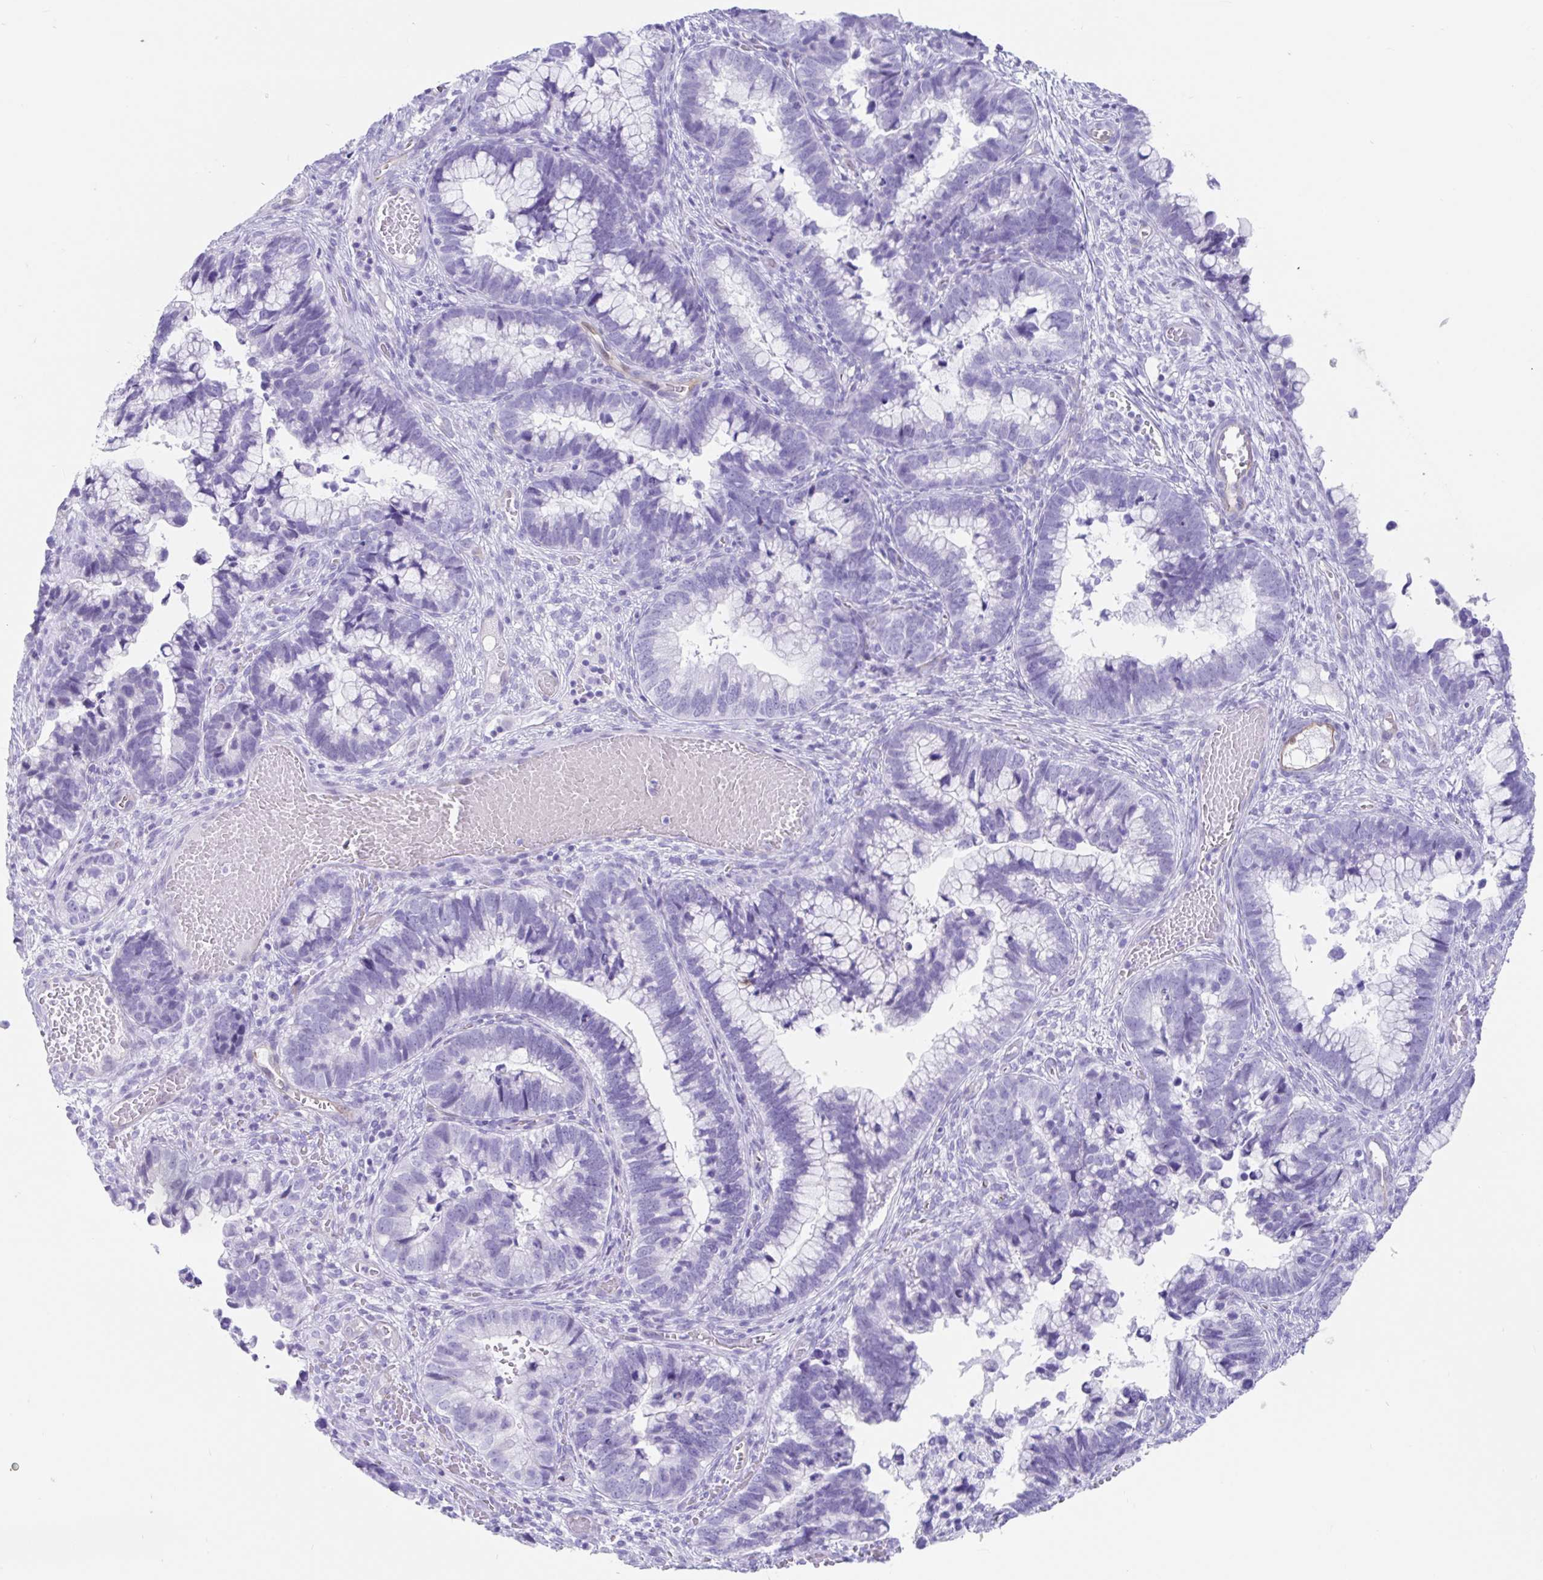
{"staining": {"intensity": "negative", "quantity": "none", "location": "none"}, "tissue": "cervical cancer", "cell_type": "Tumor cells", "image_type": "cancer", "snomed": [{"axis": "morphology", "description": "Adenocarcinoma, NOS"}, {"axis": "topography", "description": "Cervix"}], "caption": "An immunohistochemistry (IHC) micrograph of adenocarcinoma (cervical) is shown. There is no staining in tumor cells of adenocarcinoma (cervical).", "gene": "FAM107A", "patient": {"sex": "female", "age": 44}}